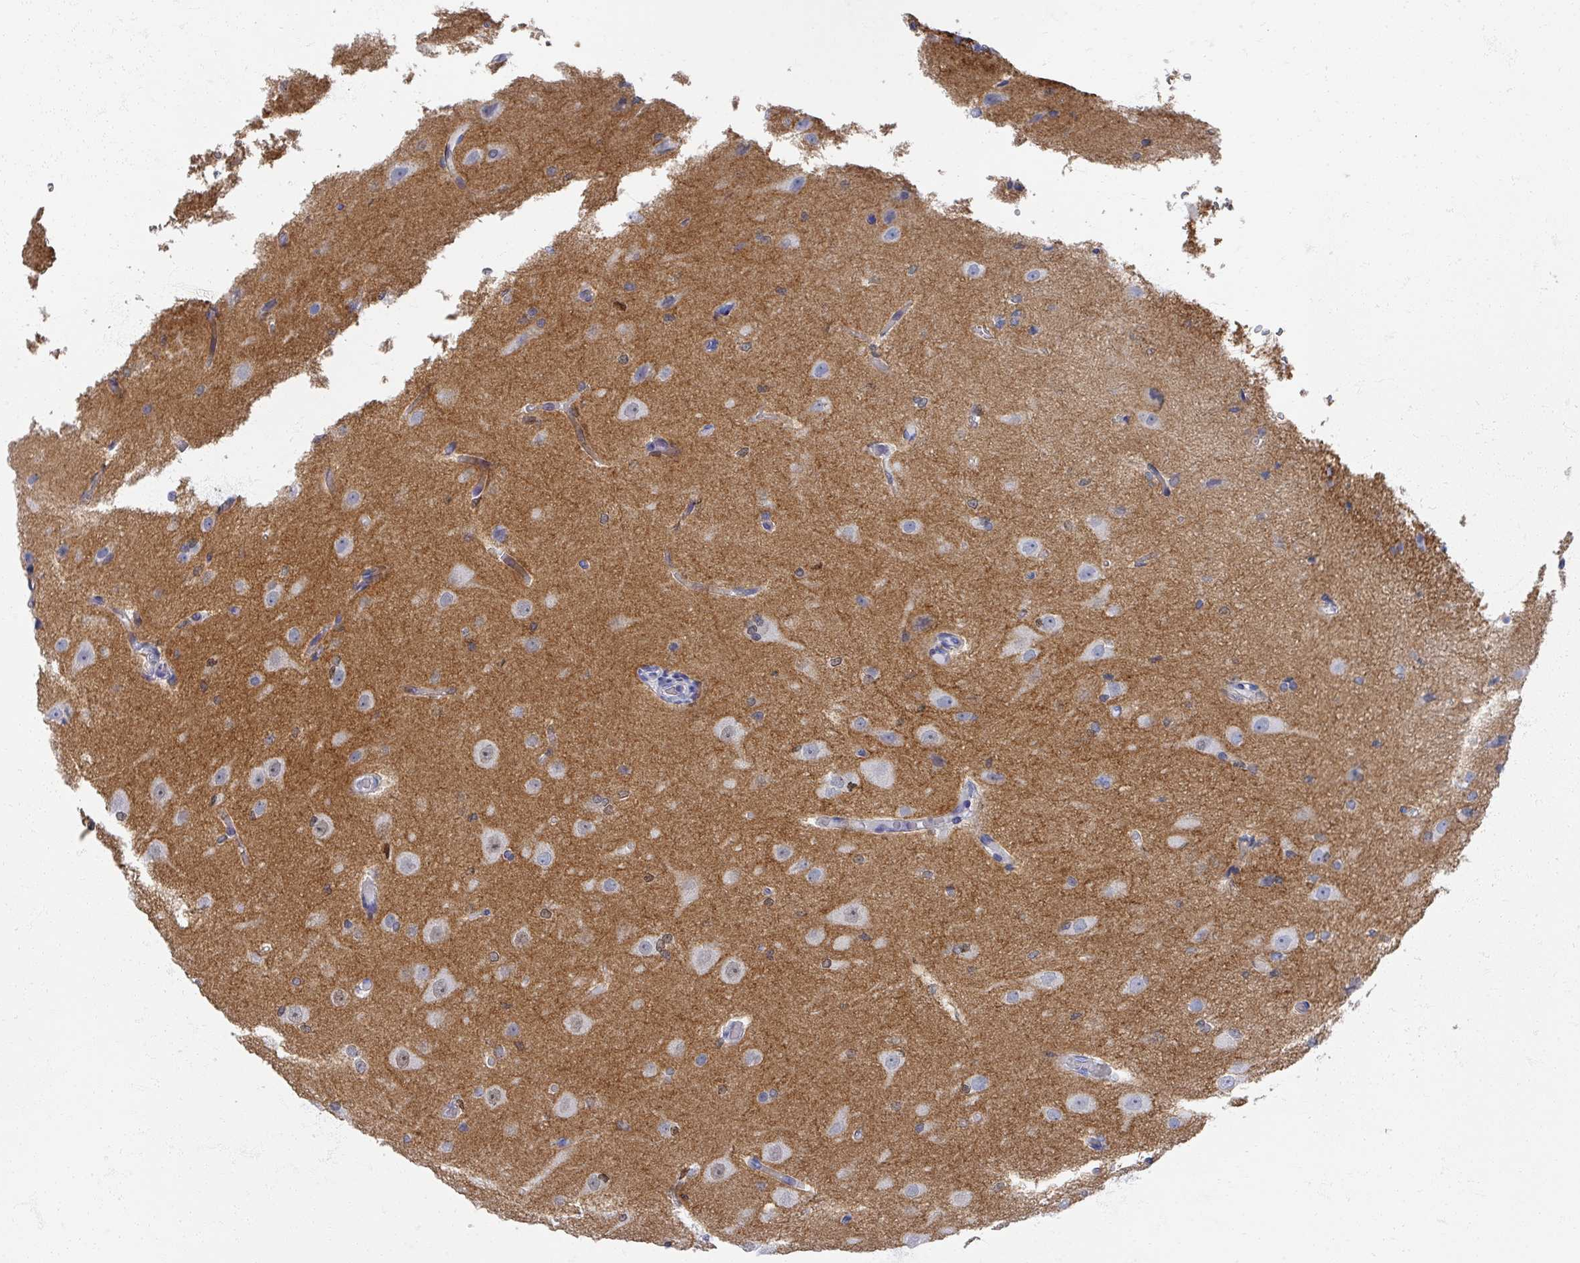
{"staining": {"intensity": "moderate", "quantity": "<25%", "location": "nuclear"}, "tissue": "cerebral cortex", "cell_type": "Endothelial cells", "image_type": "normal", "snomed": [{"axis": "morphology", "description": "Normal tissue, NOS"}, {"axis": "morphology", "description": "Inflammation, NOS"}, {"axis": "topography", "description": "Cerebral cortex"}], "caption": "IHC histopathology image of unremarkable human cerebral cortex stained for a protein (brown), which displays low levels of moderate nuclear expression in about <25% of endothelial cells.", "gene": "OMG", "patient": {"sex": "male", "age": 6}}